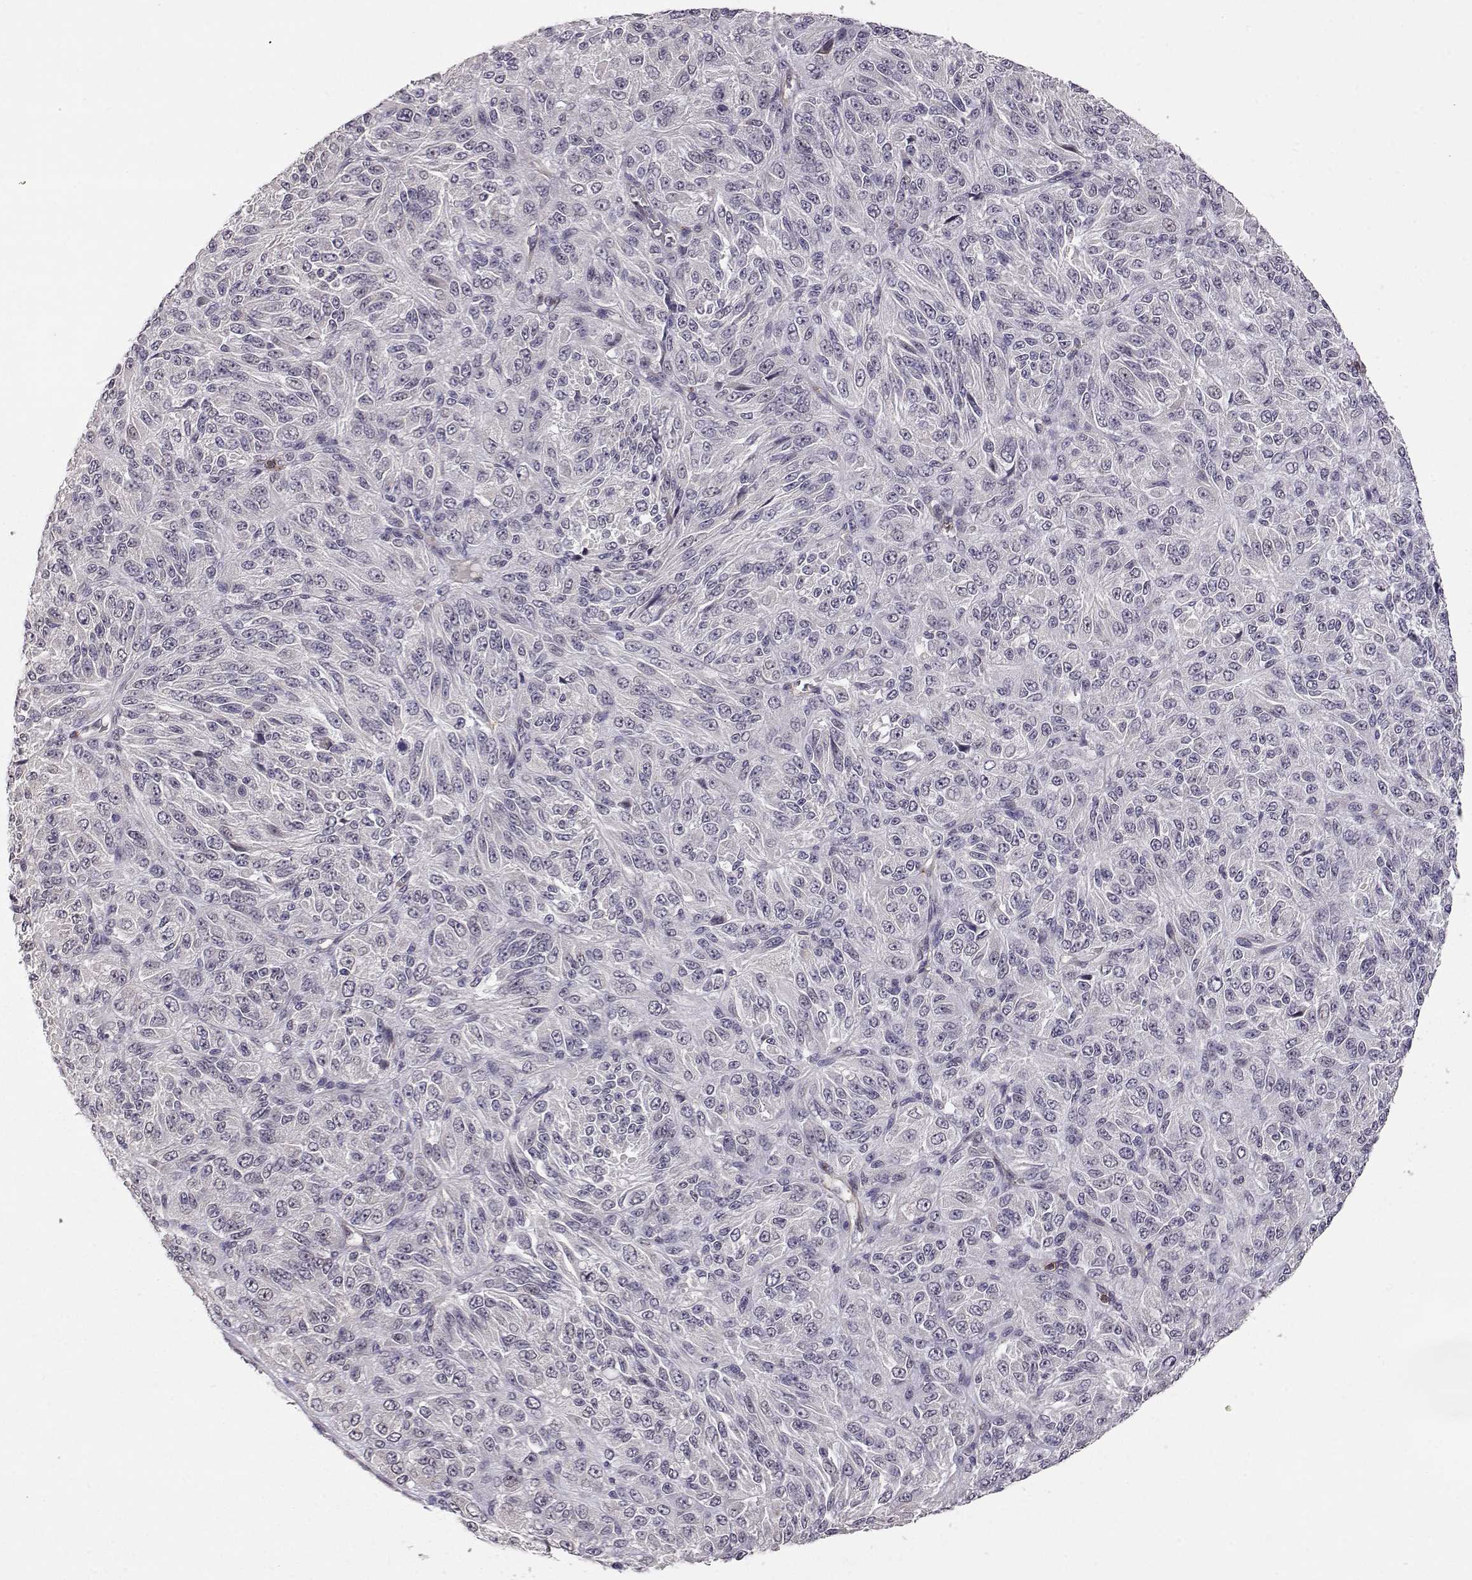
{"staining": {"intensity": "negative", "quantity": "none", "location": "none"}, "tissue": "melanoma", "cell_type": "Tumor cells", "image_type": "cancer", "snomed": [{"axis": "morphology", "description": "Malignant melanoma, Metastatic site"}, {"axis": "topography", "description": "Brain"}], "caption": "Melanoma was stained to show a protein in brown. There is no significant positivity in tumor cells.", "gene": "IFITM1", "patient": {"sex": "female", "age": 56}}